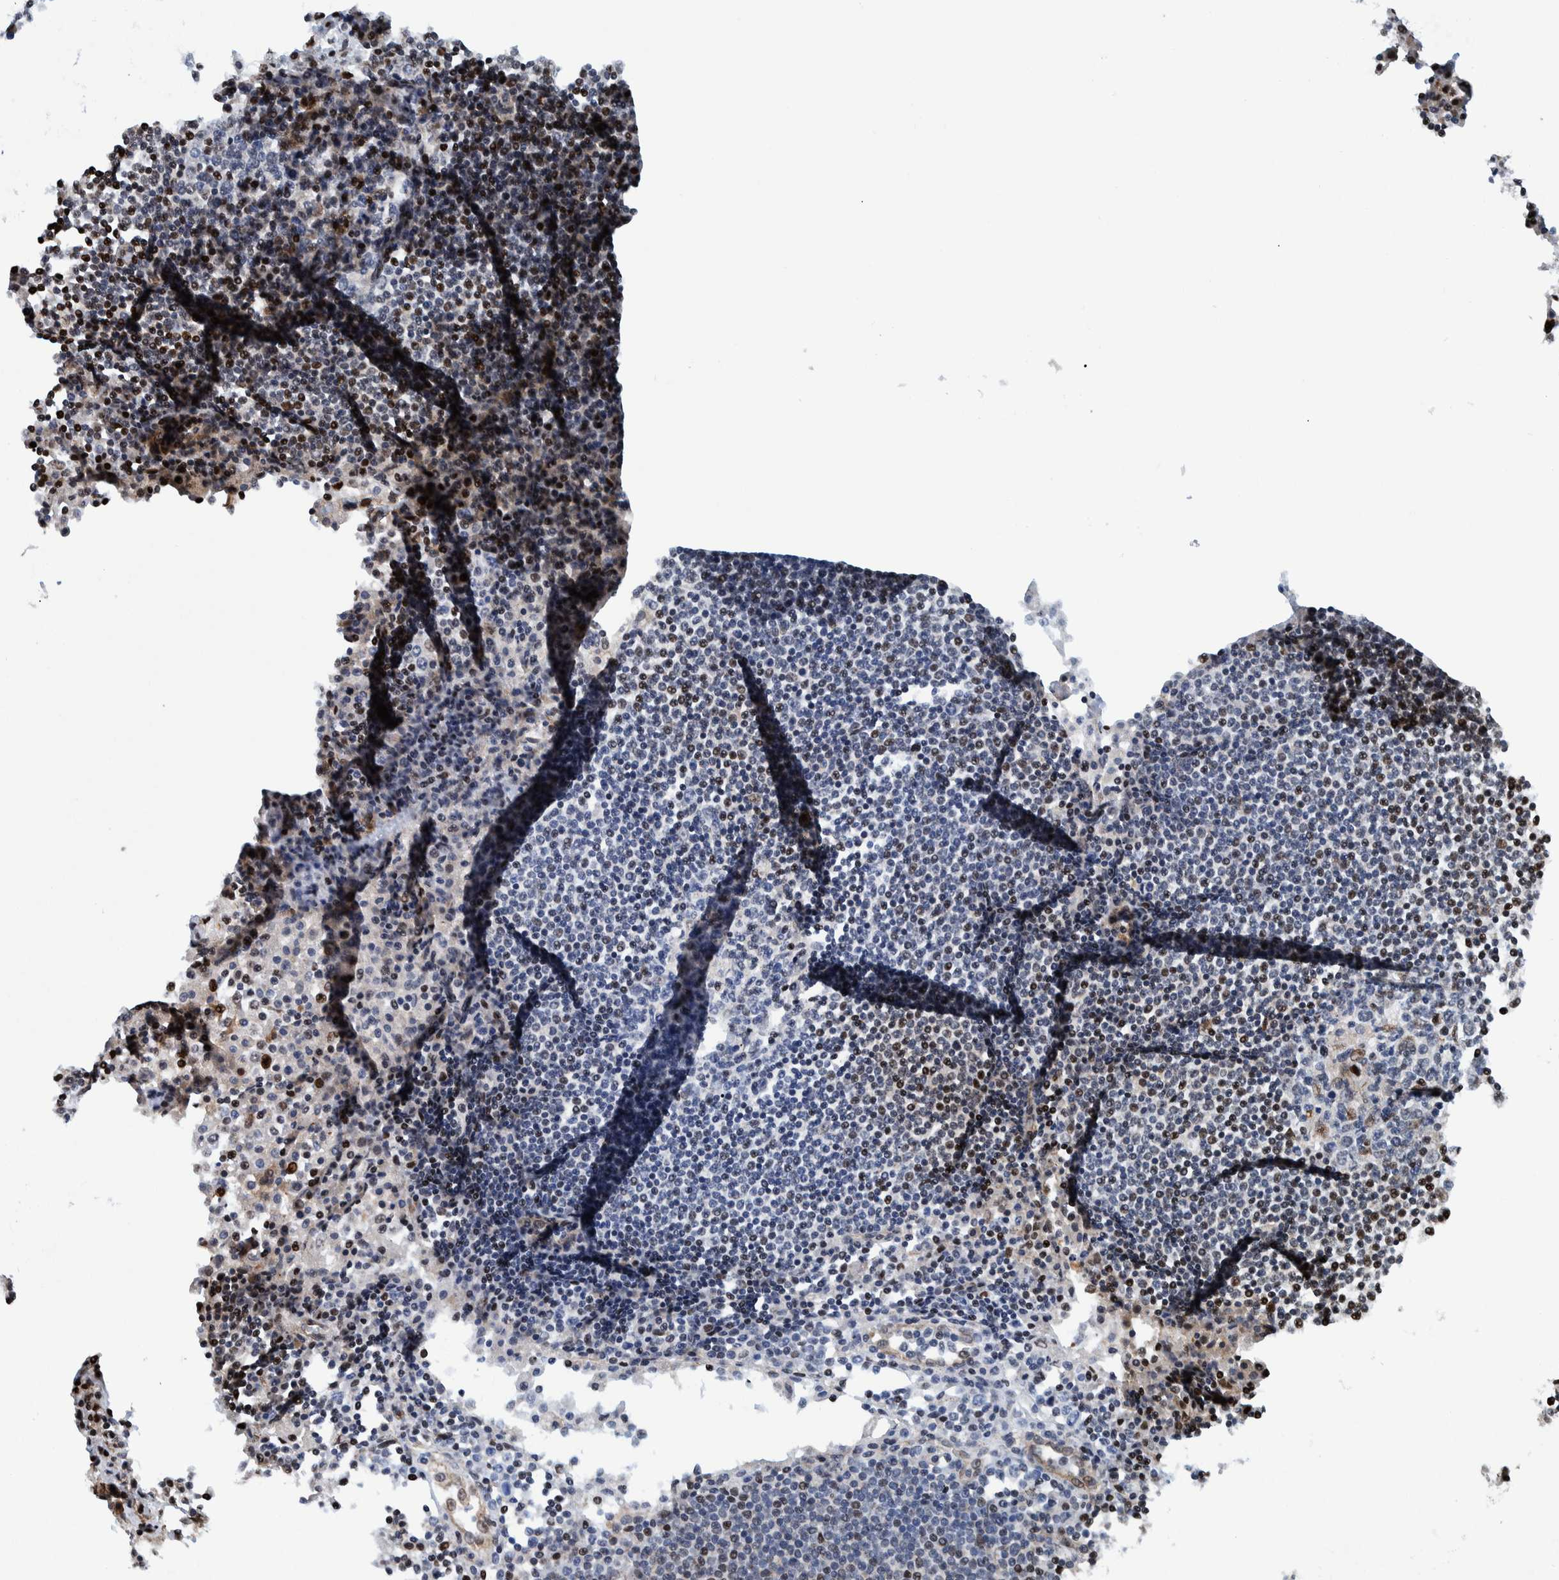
{"staining": {"intensity": "strong", "quantity": "<25%", "location": "nuclear"}, "tissue": "lymph node", "cell_type": "Non-germinal center cells", "image_type": "normal", "snomed": [{"axis": "morphology", "description": "Normal tissue, NOS"}, {"axis": "topography", "description": "Lymph node"}], "caption": "Lymph node stained with DAB (3,3'-diaminobenzidine) immunohistochemistry (IHC) demonstrates medium levels of strong nuclear staining in about <25% of non-germinal center cells.", "gene": "HEATR9", "patient": {"sex": "female", "age": 53}}